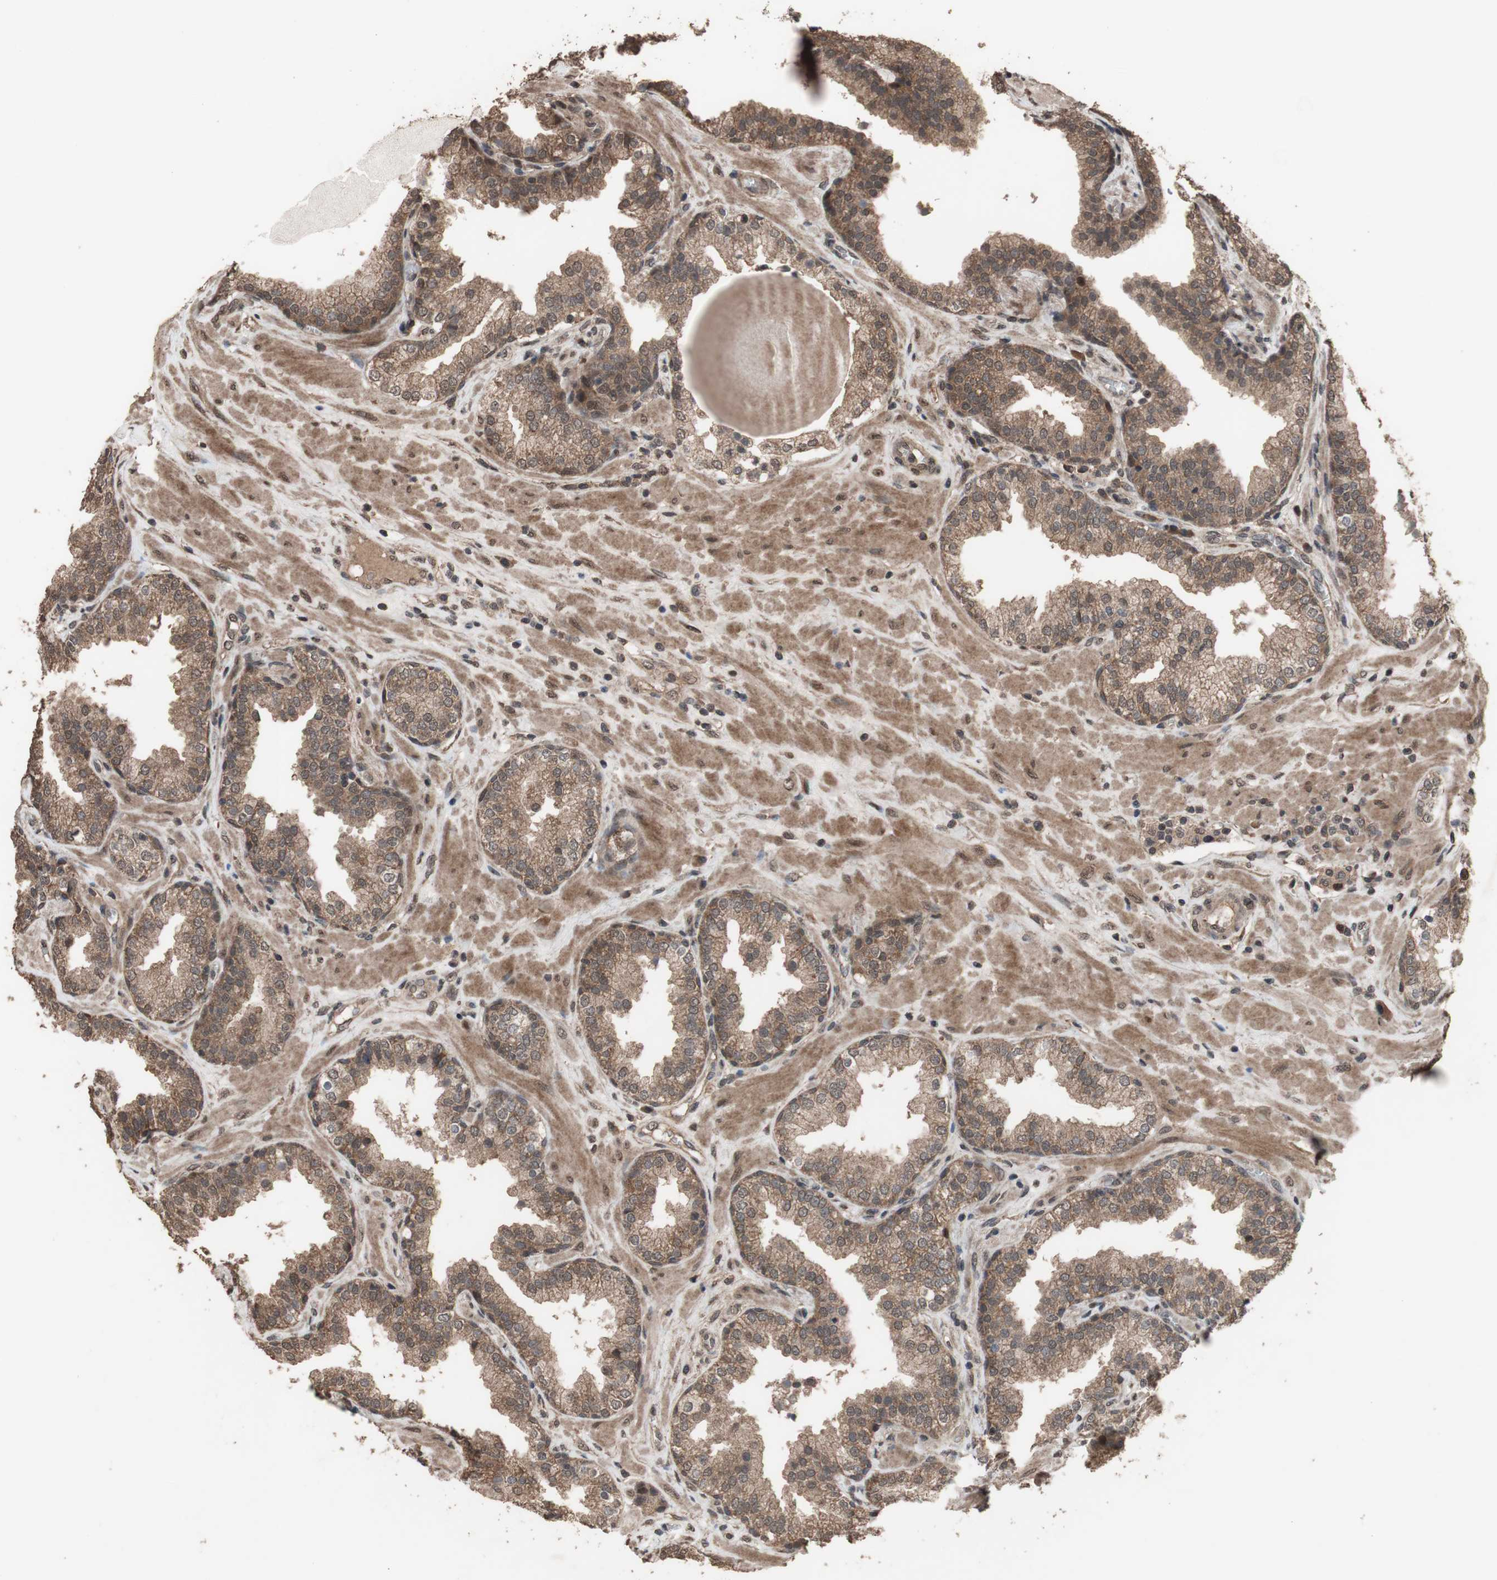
{"staining": {"intensity": "moderate", "quantity": ">75%", "location": "cytoplasmic/membranous"}, "tissue": "prostate", "cell_type": "Glandular cells", "image_type": "normal", "snomed": [{"axis": "morphology", "description": "Normal tissue, NOS"}, {"axis": "topography", "description": "Prostate"}], "caption": "IHC image of unremarkable prostate: prostate stained using IHC displays medium levels of moderate protein expression localized specifically in the cytoplasmic/membranous of glandular cells, appearing as a cytoplasmic/membranous brown color.", "gene": "KANSL1", "patient": {"sex": "male", "age": 51}}